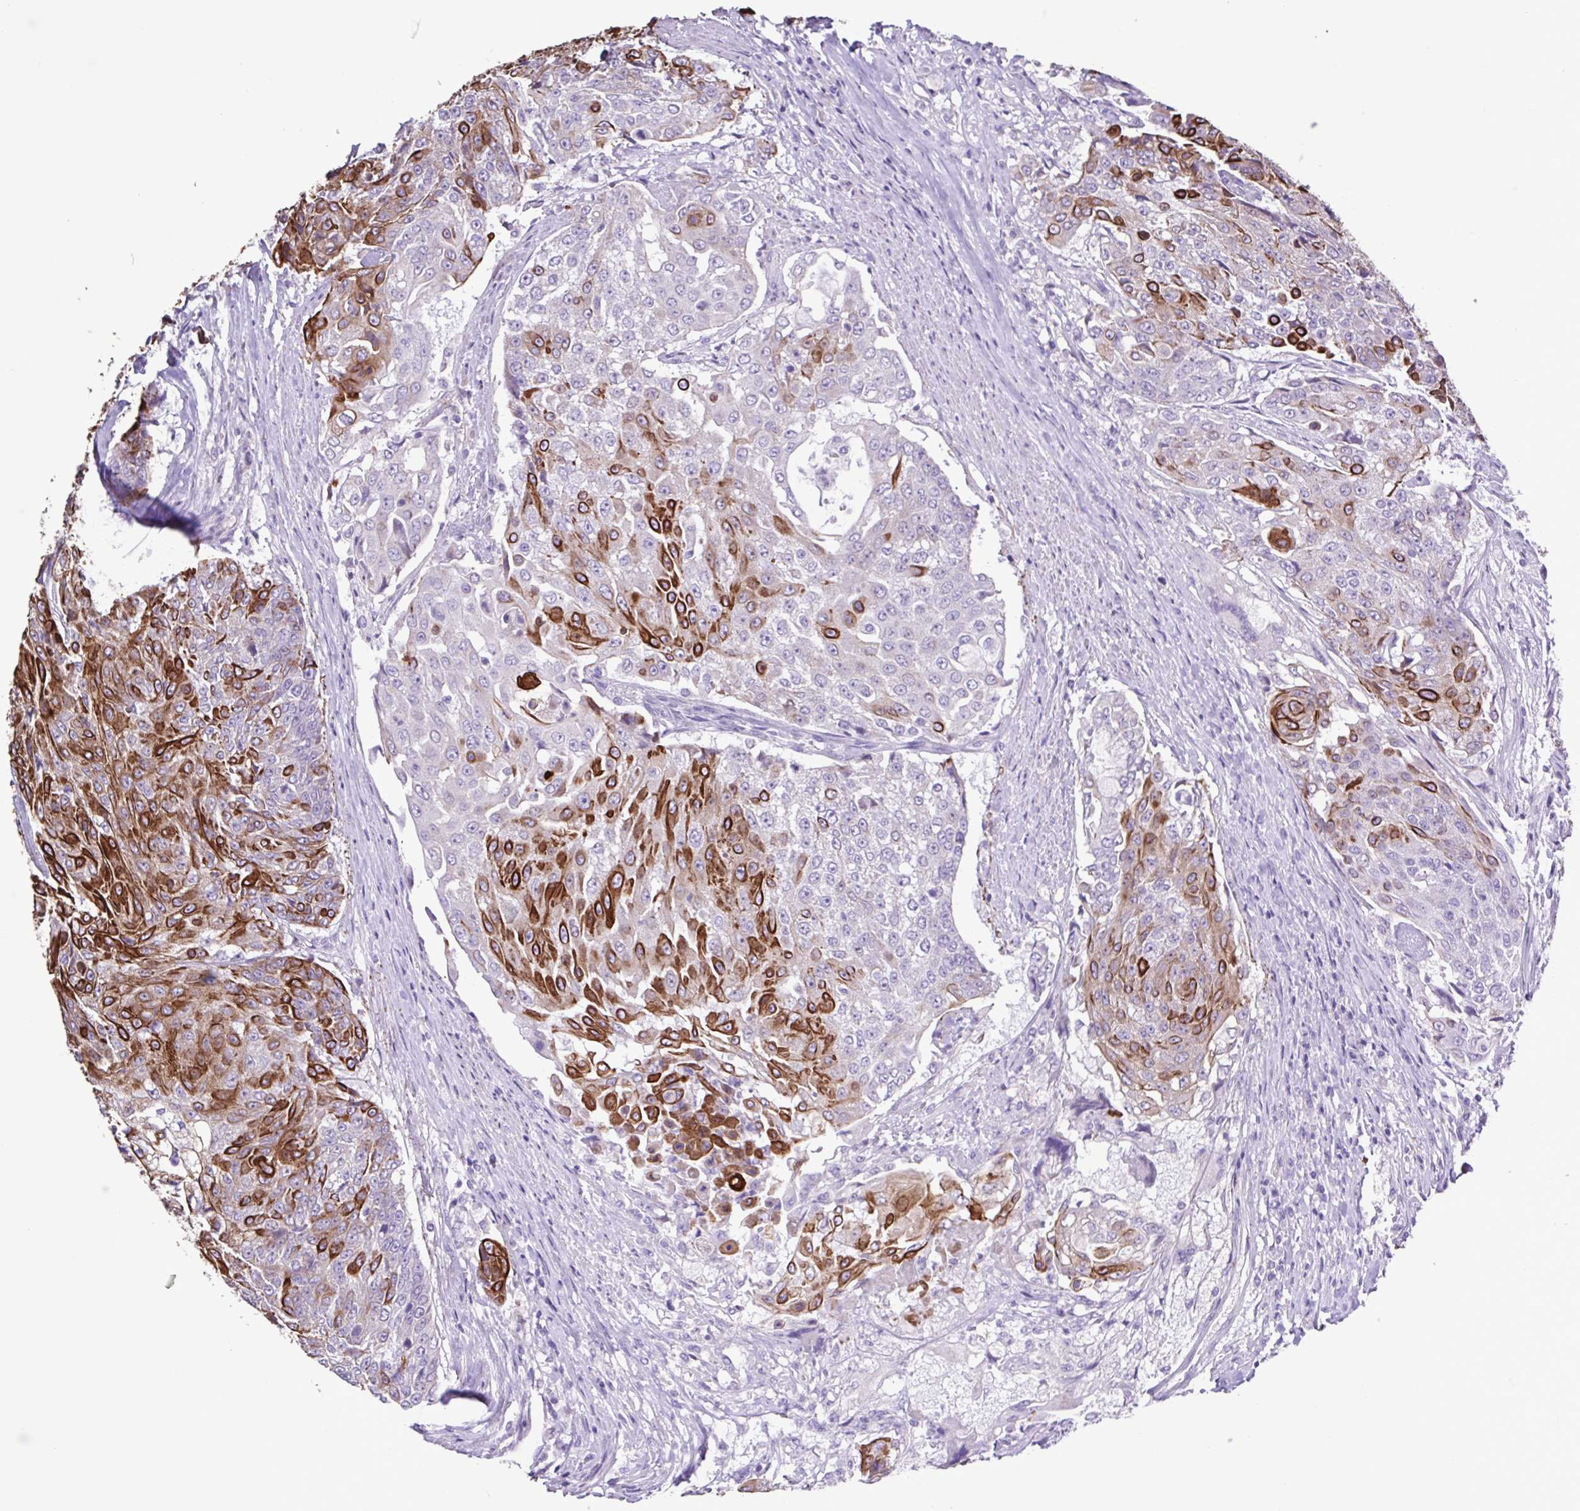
{"staining": {"intensity": "strong", "quantity": "25%-75%", "location": "cytoplasmic/membranous"}, "tissue": "urothelial cancer", "cell_type": "Tumor cells", "image_type": "cancer", "snomed": [{"axis": "morphology", "description": "Urothelial carcinoma, High grade"}, {"axis": "topography", "description": "Urinary bladder"}], "caption": "The histopathology image shows staining of urothelial carcinoma (high-grade), revealing strong cytoplasmic/membranous protein staining (brown color) within tumor cells. The staining was performed using DAB (3,3'-diaminobenzidine), with brown indicating positive protein expression. Nuclei are stained blue with hematoxylin.", "gene": "PLA2G4E", "patient": {"sex": "female", "age": 63}}